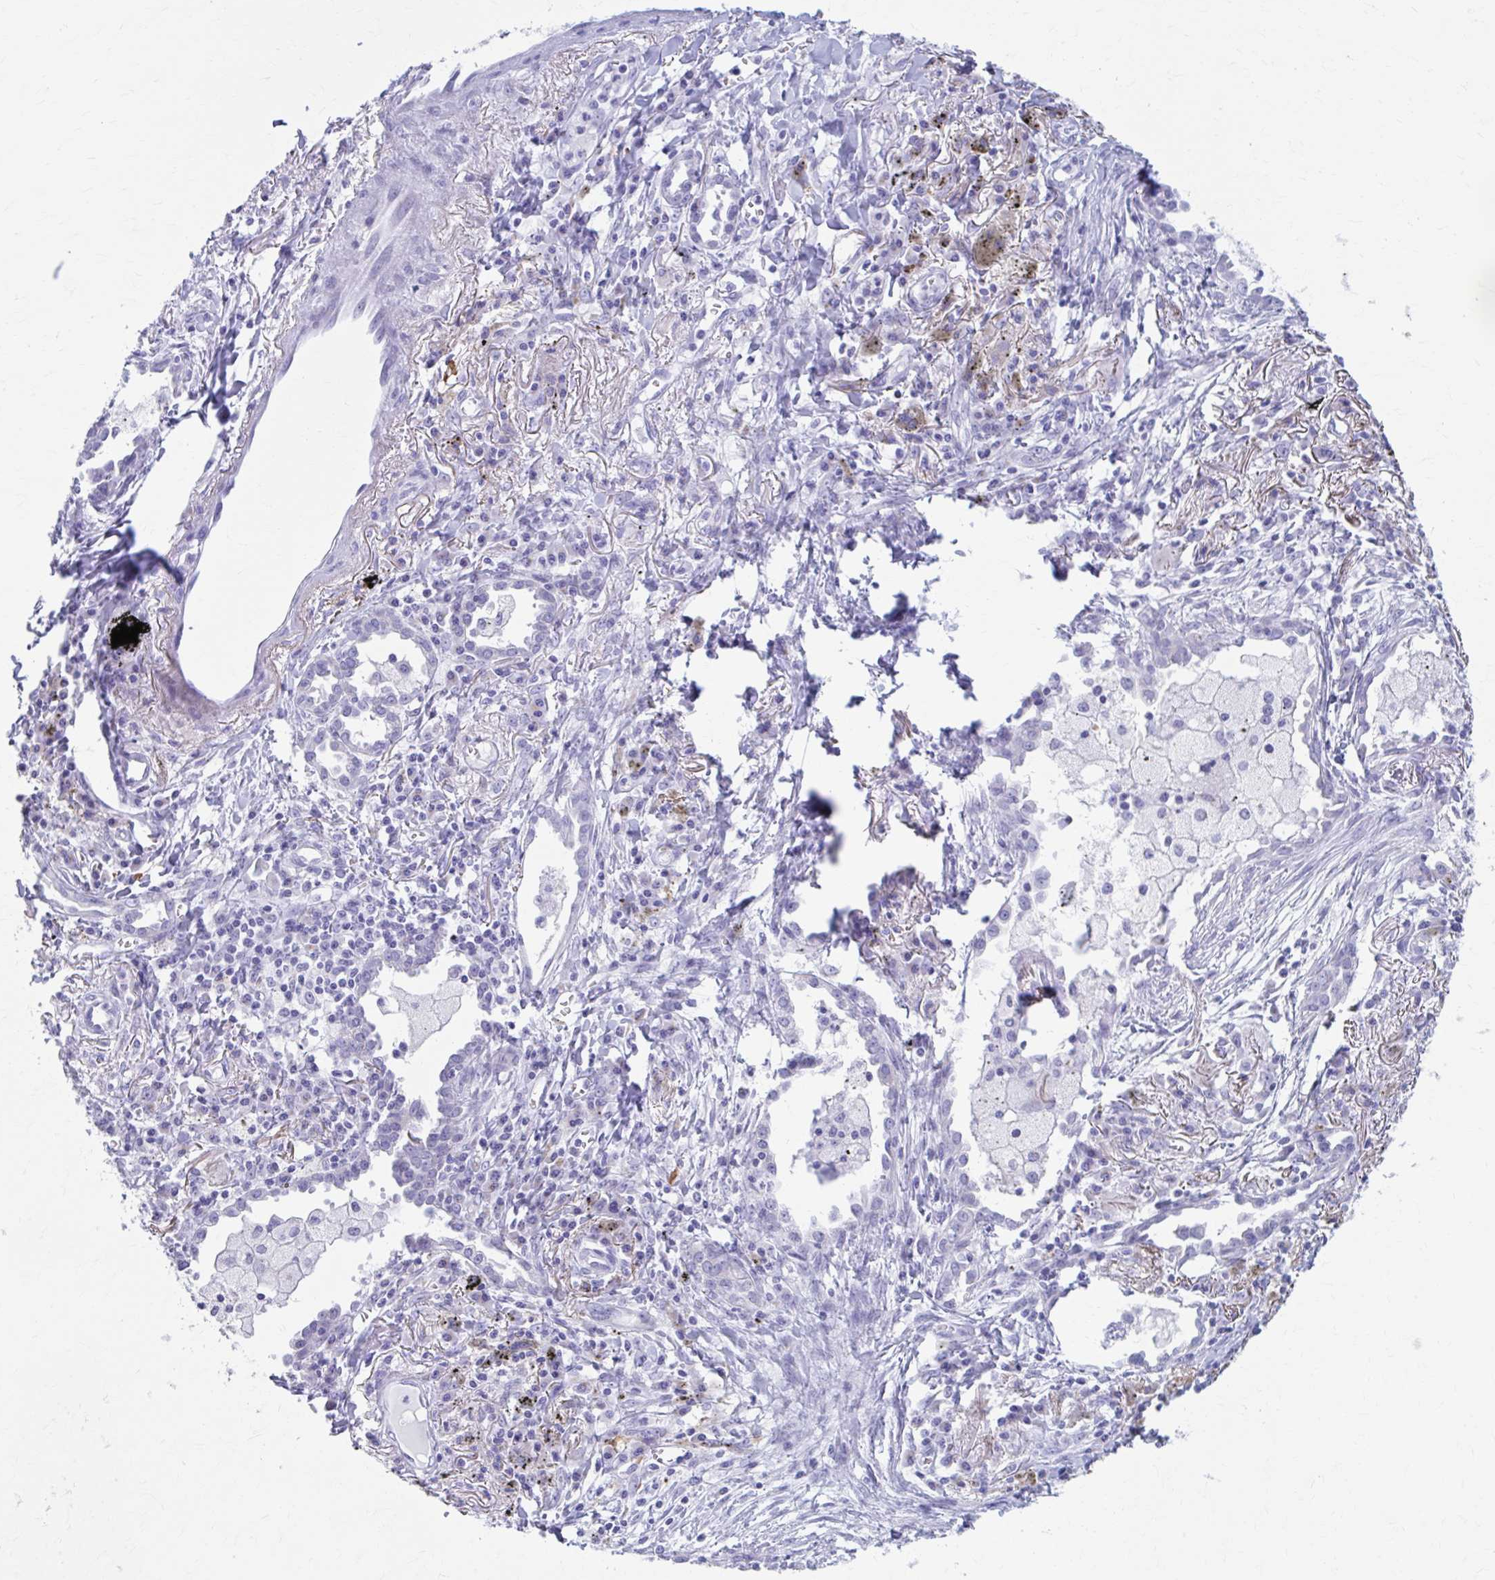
{"staining": {"intensity": "negative", "quantity": "none", "location": "none"}, "tissue": "lung cancer", "cell_type": "Tumor cells", "image_type": "cancer", "snomed": [{"axis": "morphology", "description": "Squamous cell carcinoma, NOS"}, {"axis": "topography", "description": "Lung"}], "caption": "IHC image of neoplastic tissue: human lung squamous cell carcinoma stained with DAB exhibits no significant protein staining in tumor cells.", "gene": "KCNE2", "patient": {"sex": "male", "age": 74}}